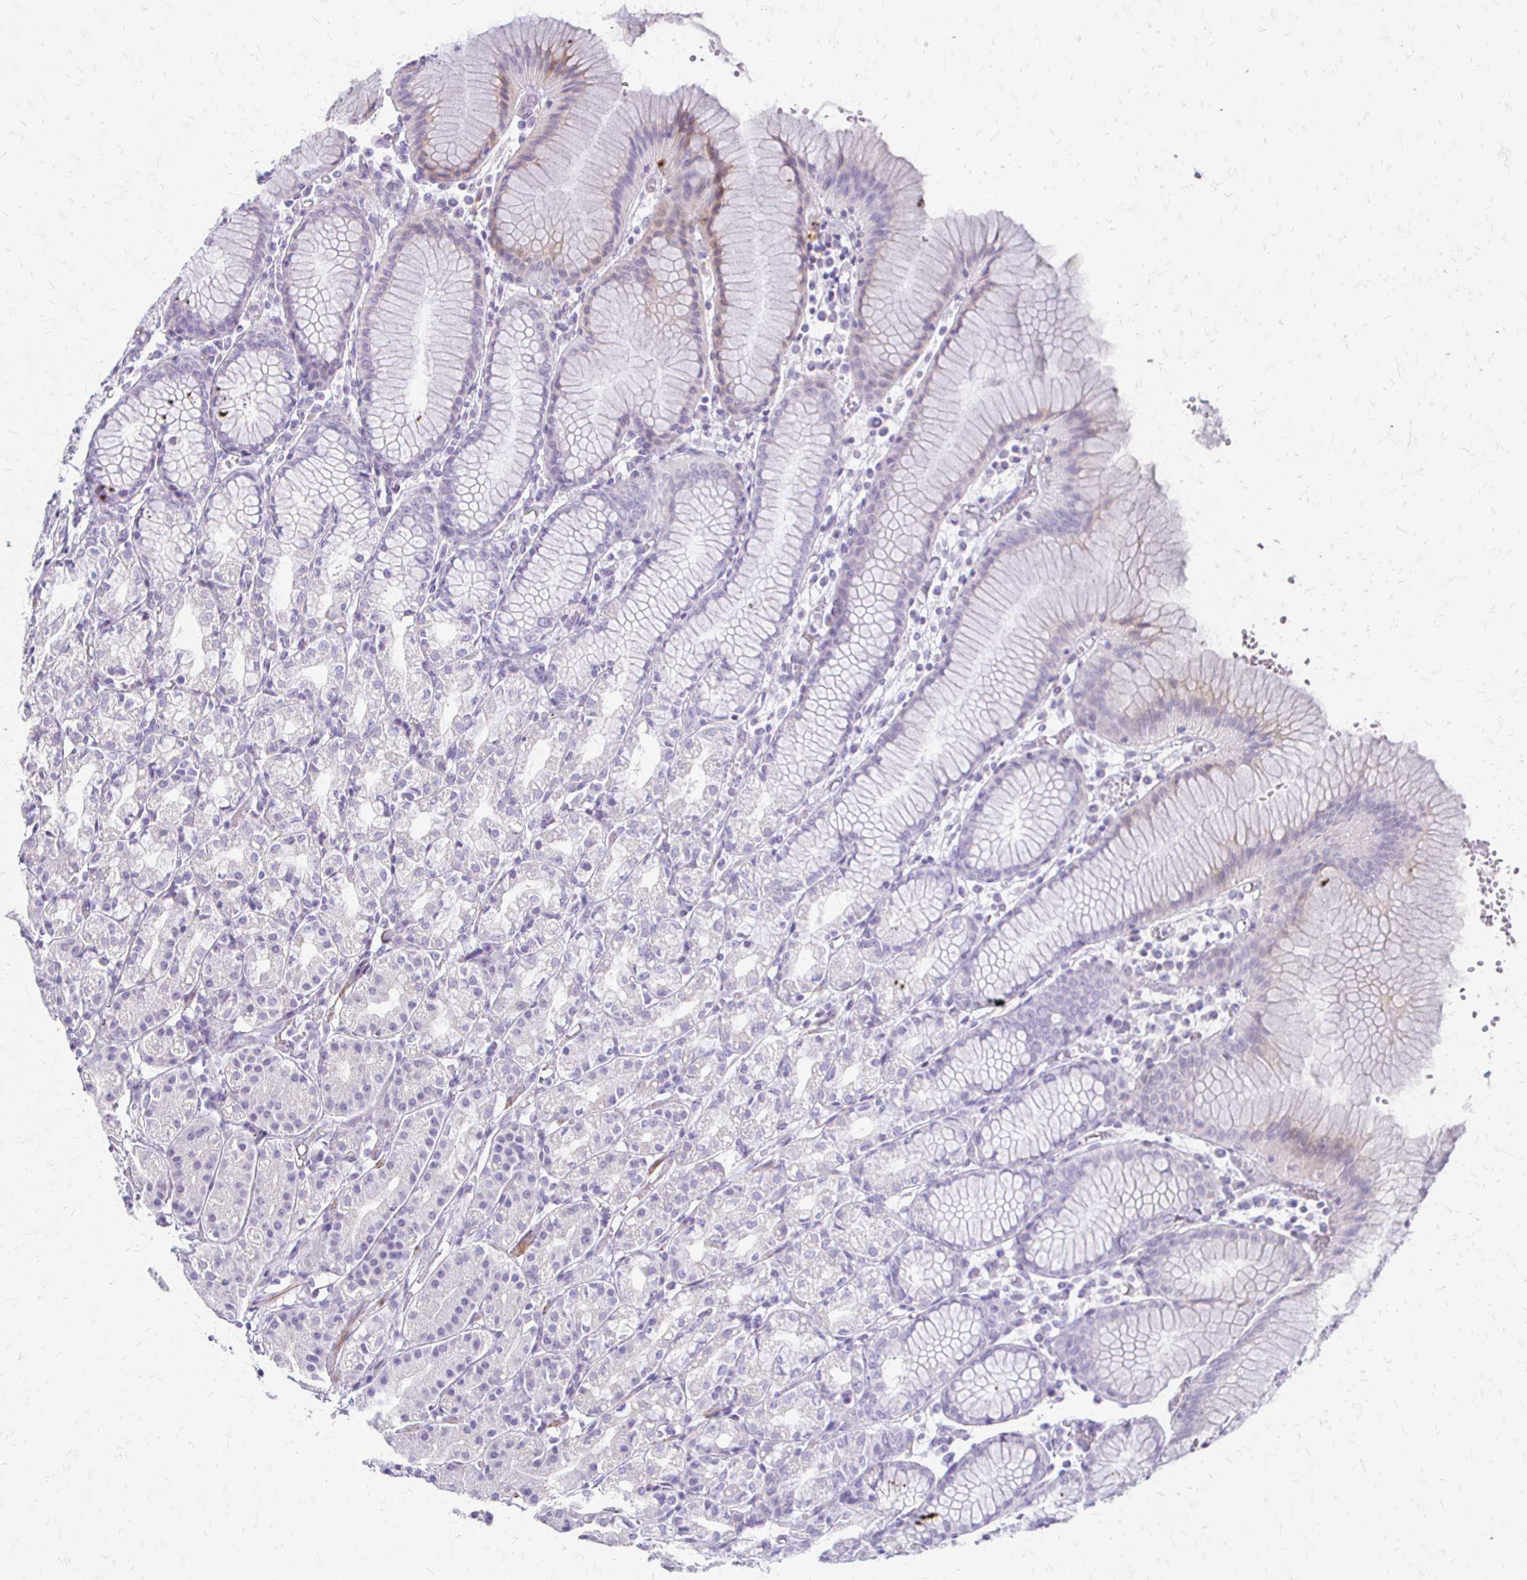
{"staining": {"intensity": "weak", "quantity": "<25%", "location": "cytoplasmic/membranous"}, "tissue": "stomach", "cell_type": "Glandular cells", "image_type": "normal", "snomed": [{"axis": "morphology", "description": "Normal tissue, NOS"}, {"axis": "topography", "description": "Stomach"}], "caption": "There is no significant positivity in glandular cells of stomach. The staining is performed using DAB (3,3'-diaminobenzidine) brown chromogen with nuclei counter-stained in using hematoxylin.", "gene": "ACP5", "patient": {"sex": "female", "age": 57}}